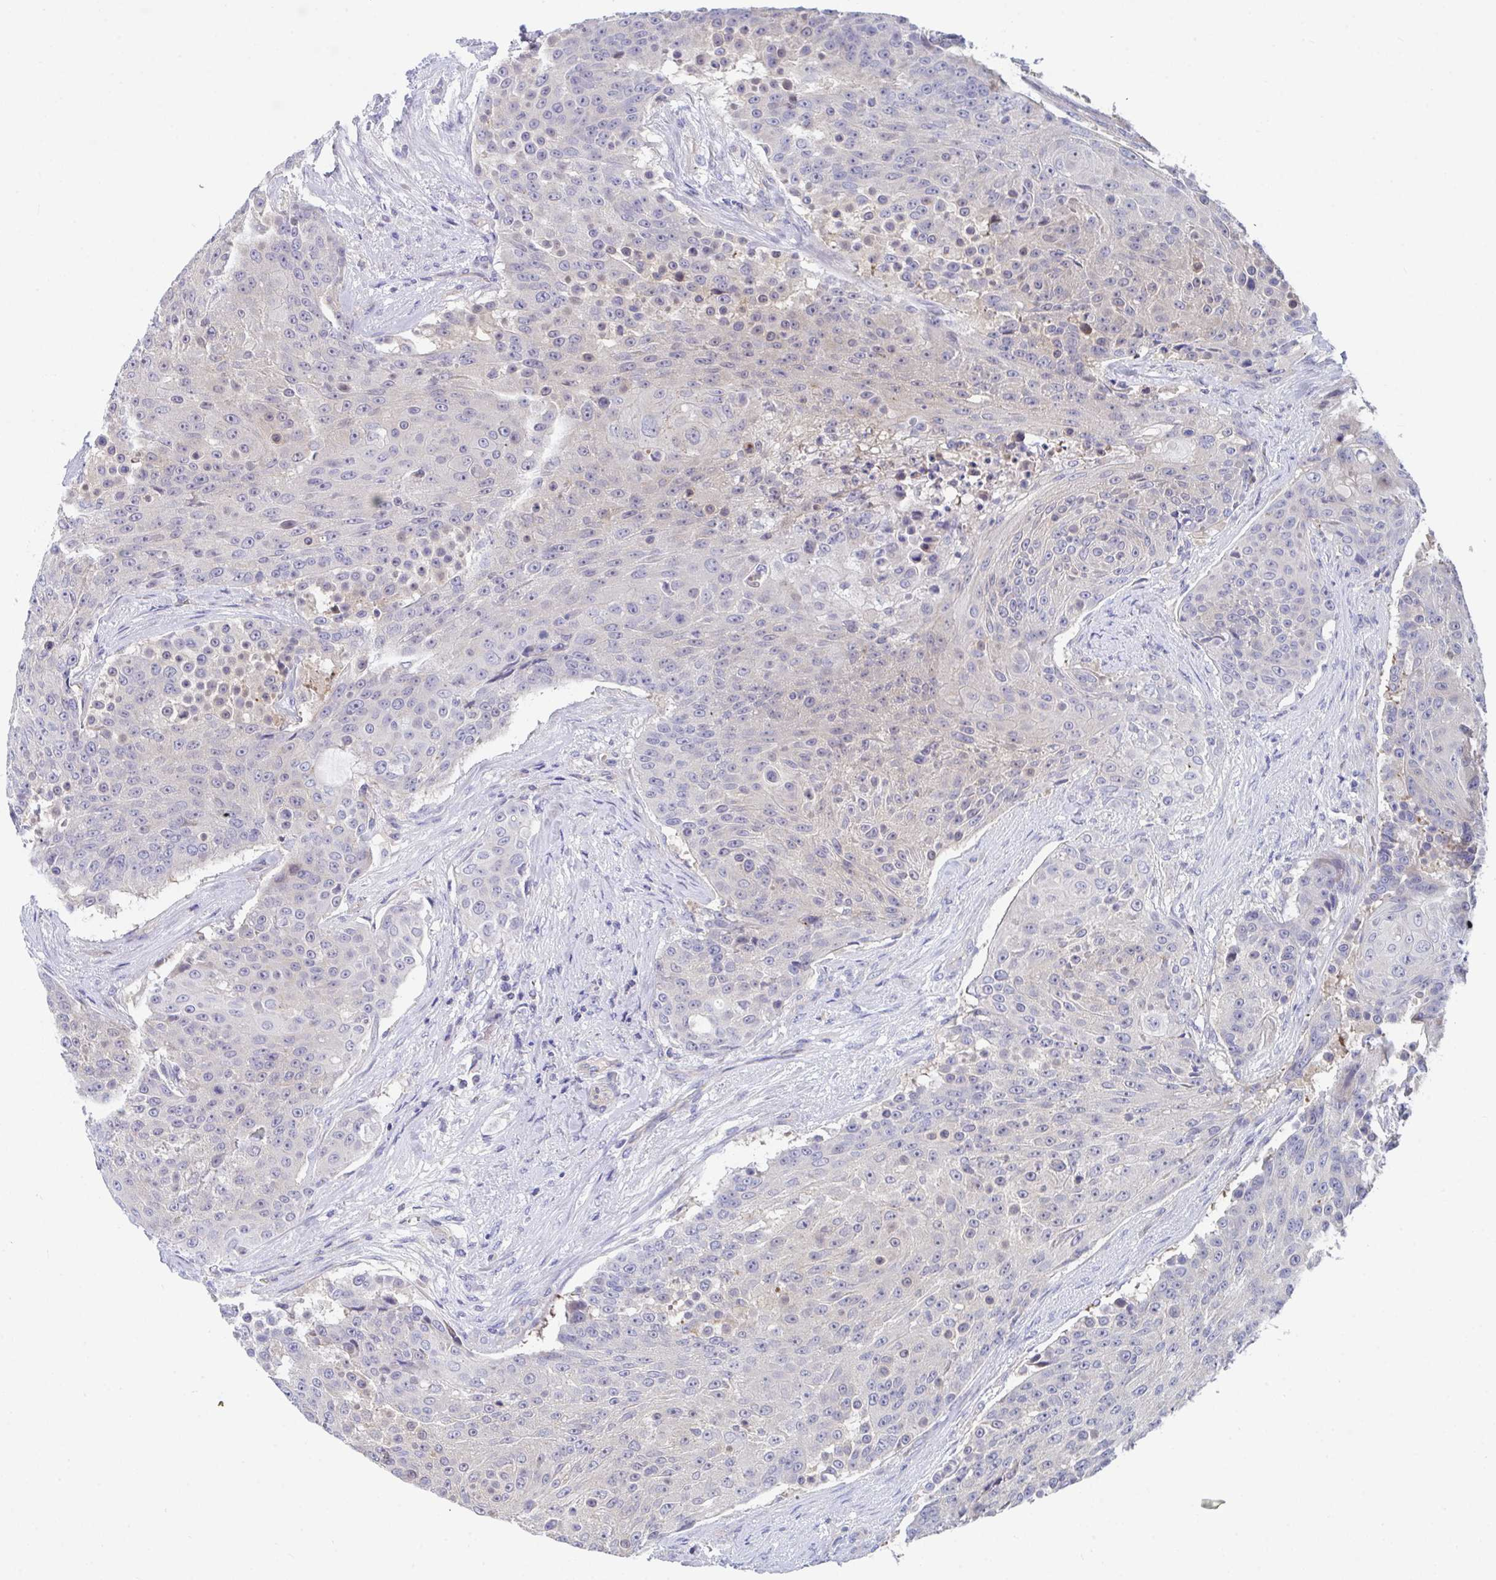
{"staining": {"intensity": "weak", "quantity": "<25%", "location": "cytoplasmic/membranous,nuclear"}, "tissue": "urothelial cancer", "cell_type": "Tumor cells", "image_type": "cancer", "snomed": [{"axis": "morphology", "description": "Urothelial carcinoma, High grade"}, {"axis": "topography", "description": "Urinary bladder"}], "caption": "Immunohistochemical staining of human urothelial carcinoma (high-grade) shows no significant expression in tumor cells. (Immunohistochemistry (ihc), brightfield microscopy, high magnification).", "gene": "P2RX3", "patient": {"sex": "female", "age": 63}}